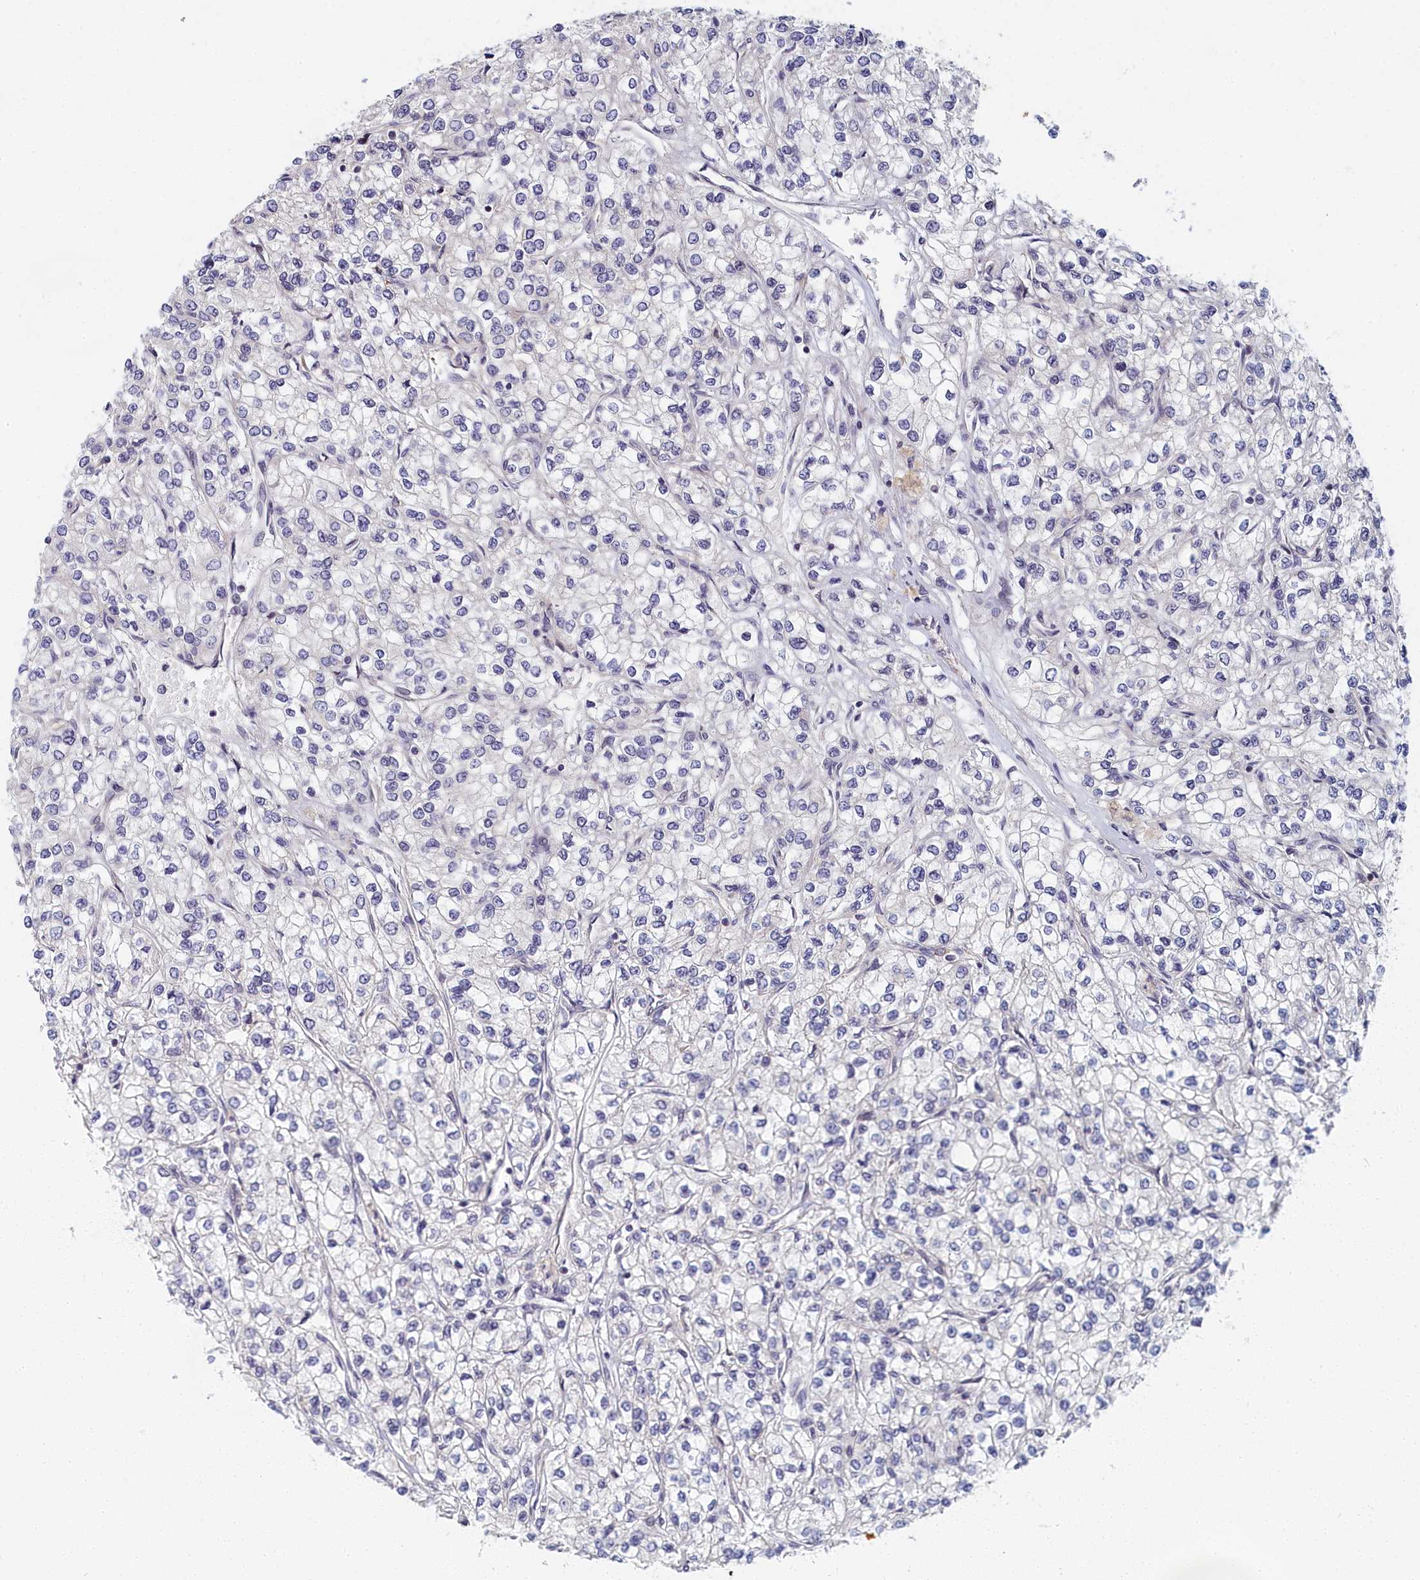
{"staining": {"intensity": "negative", "quantity": "none", "location": "none"}, "tissue": "renal cancer", "cell_type": "Tumor cells", "image_type": "cancer", "snomed": [{"axis": "morphology", "description": "Adenocarcinoma, NOS"}, {"axis": "topography", "description": "Kidney"}], "caption": "Histopathology image shows no protein expression in tumor cells of adenocarcinoma (renal) tissue.", "gene": "DNAJC17", "patient": {"sex": "male", "age": 80}}